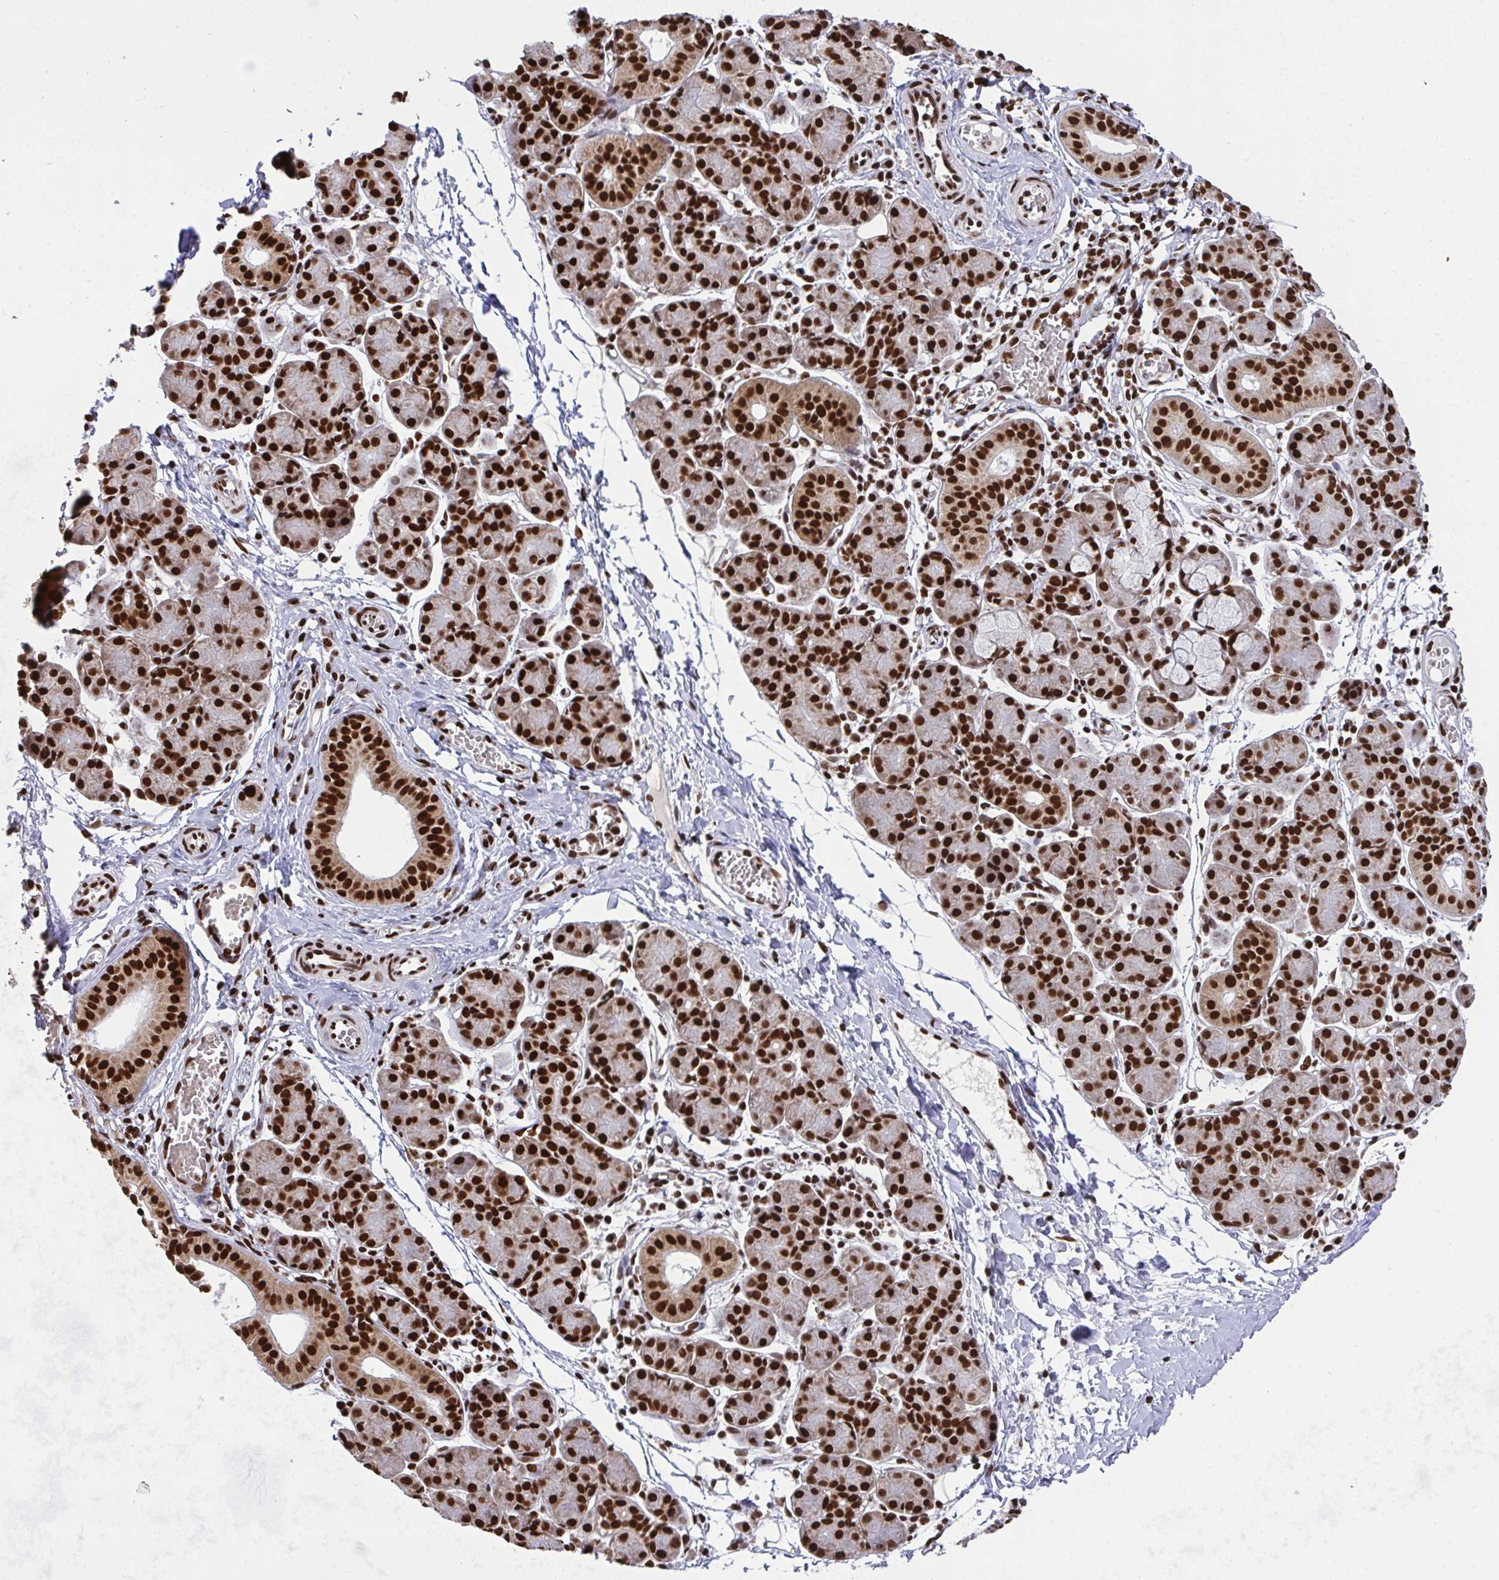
{"staining": {"intensity": "strong", "quantity": ">75%", "location": "nuclear"}, "tissue": "salivary gland", "cell_type": "Glandular cells", "image_type": "normal", "snomed": [{"axis": "morphology", "description": "Normal tissue, NOS"}, {"axis": "morphology", "description": "Inflammation, NOS"}, {"axis": "topography", "description": "Lymph node"}, {"axis": "topography", "description": "Salivary gland"}], "caption": "A brown stain highlights strong nuclear positivity of a protein in glandular cells of normal human salivary gland.", "gene": "ENSG00000268083", "patient": {"sex": "male", "age": 3}}